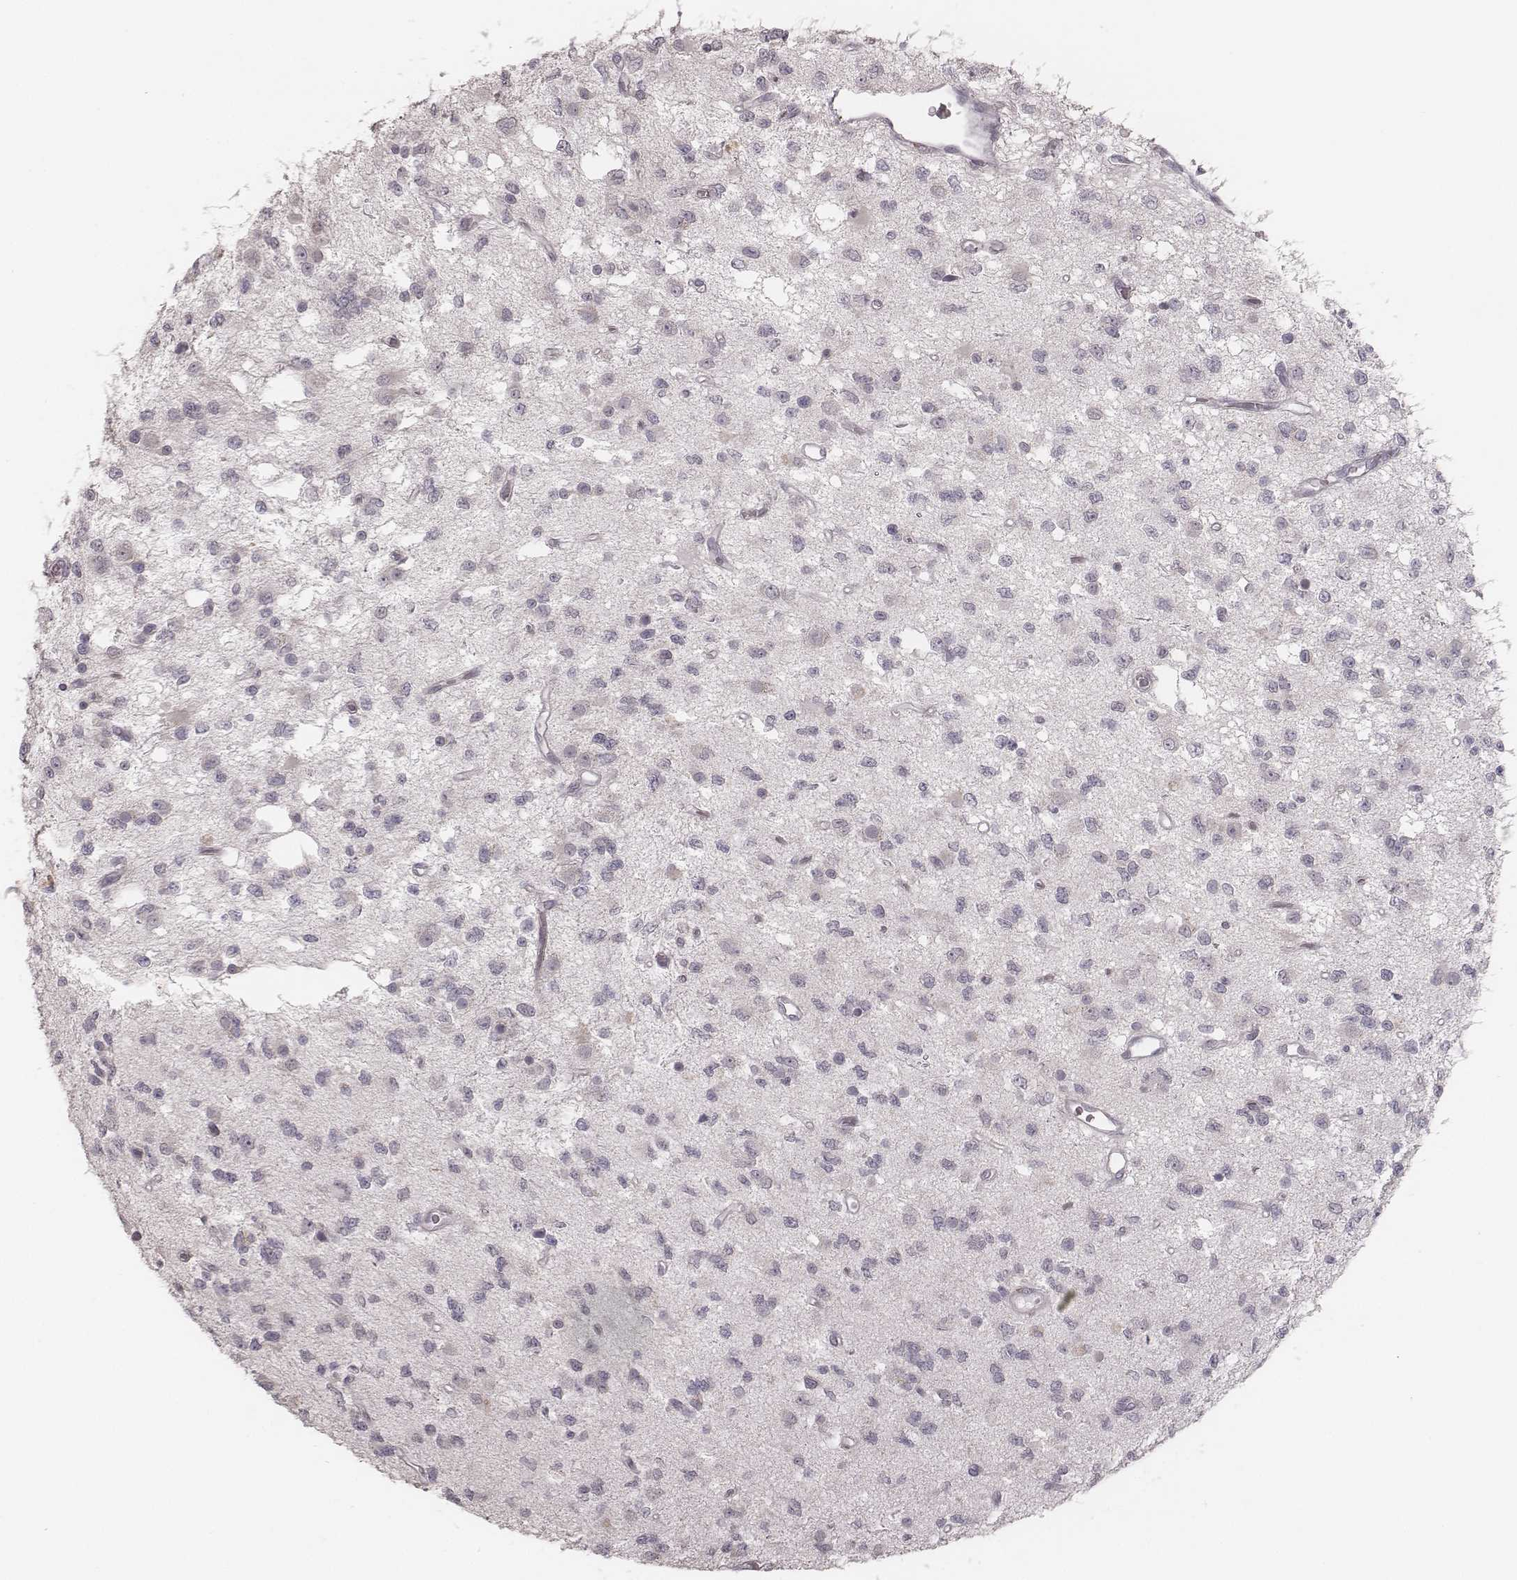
{"staining": {"intensity": "negative", "quantity": "none", "location": "none"}, "tissue": "glioma", "cell_type": "Tumor cells", "image_type": "cancer", "snomed": [{"axis": "morphology", "description": "Glioma, malignant, Low grade"}, {"axis": "topography", "description": "Brain"}], "caption": "There is no significant expression in tumor cells of malignant low-grade glioma.", "gene": "ACACB", "patient": {"sex": "female", "age": 45}}